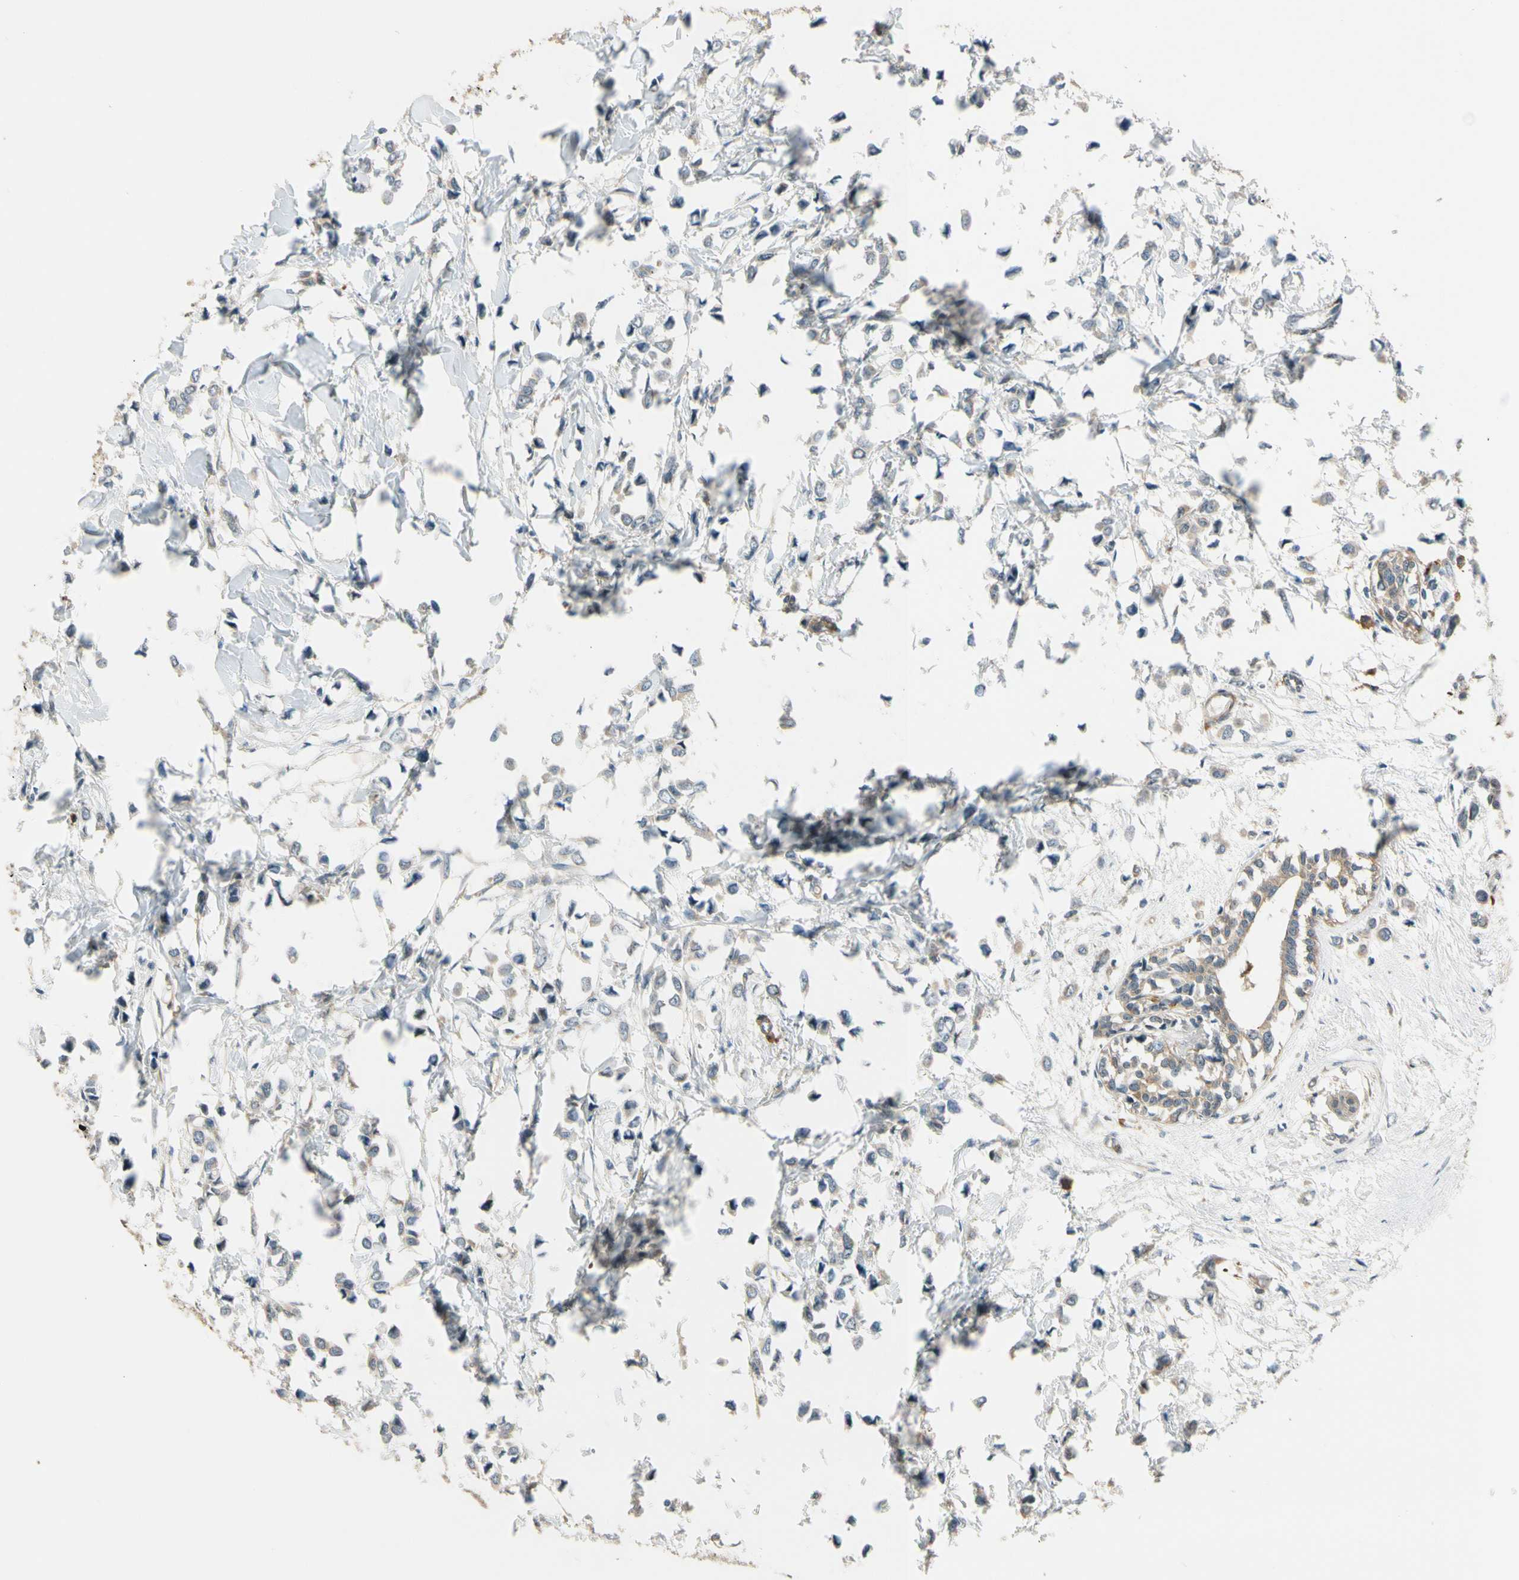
{"staining": {"intensity": "negative", "quantity": "none", "location": "none"}, "tissue": "breast cancer", "cell_type": "Tumor cells", "image_type": "cancer", "snomed": [{"axis": "morphology", "description": "Lobular carcinoma"}, {"axis": "topography", "description": "Breast"}], "caption": "Breast cancer was stained to show a protein in brown. There is no significant positivity in tumor cells. The staining is performed using DAB brown chromogen with nuclei counter-stained in using hematoxylin.", "gene": "RASGRF1", "patient": {"sex": "female", "age": 51}}